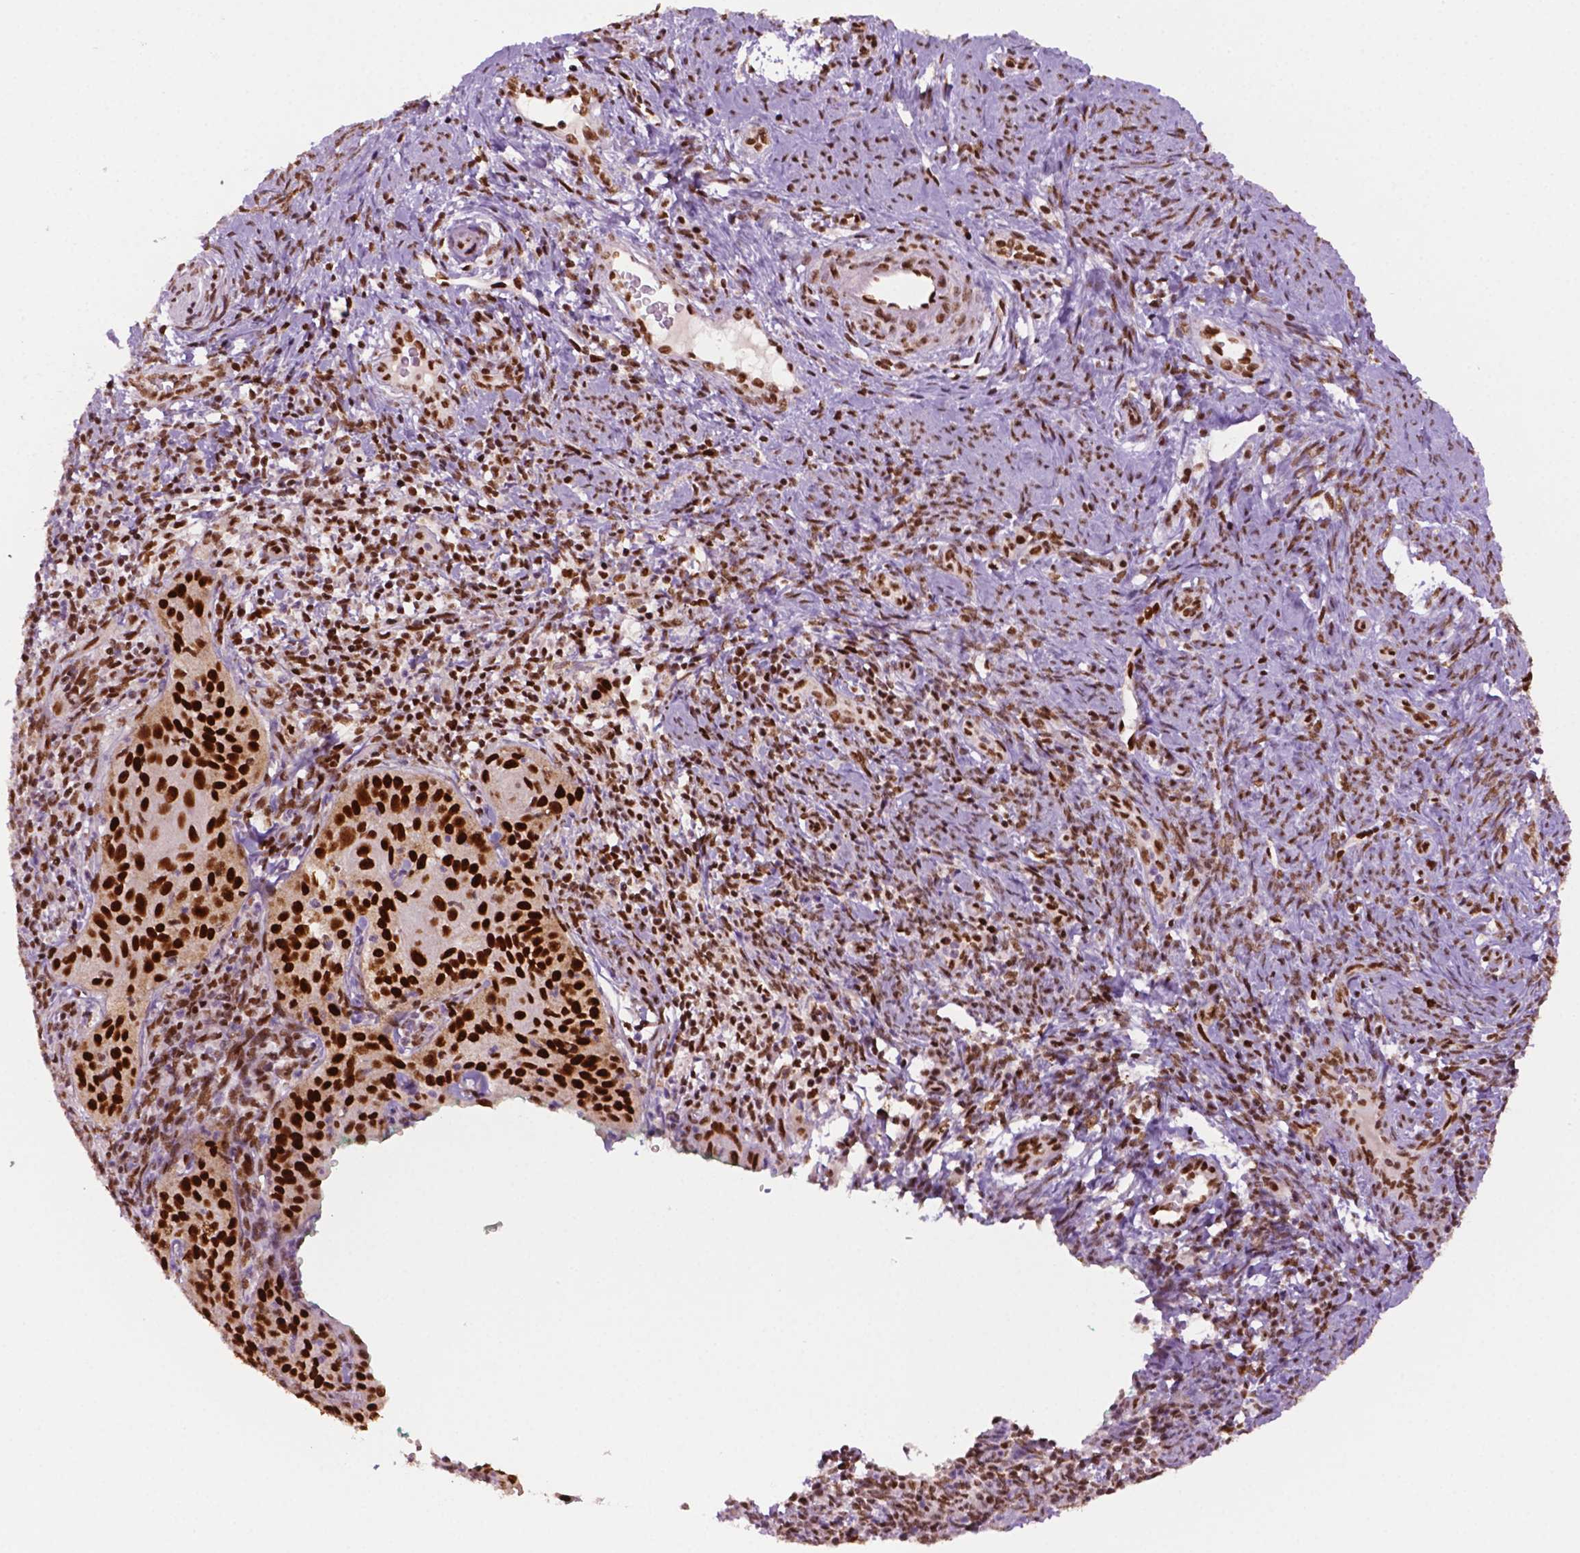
{"staining": {"intensity": "strong", "quantity": "25%-75%", "location": "nuclear"}, "tissue": "cervical cancer", "cell_type": "Tumor cells", "image_type": "cancer", "snomed": [{"axis": "morphology", "description": "Squamous cell carcinoma, NOS"}, {"axis": "topography", "description": "Cervix"}], "caption": "The image exhibits a brown stain indicating the presence of a protein in the nuclear of tumor cells in squamous cell carcinoma (cervical). (brown staining indicates protein expression, while blue staining denotes nuclei).", "gene": "MLH1", "patient": {"sex": "female", "age": 30}}